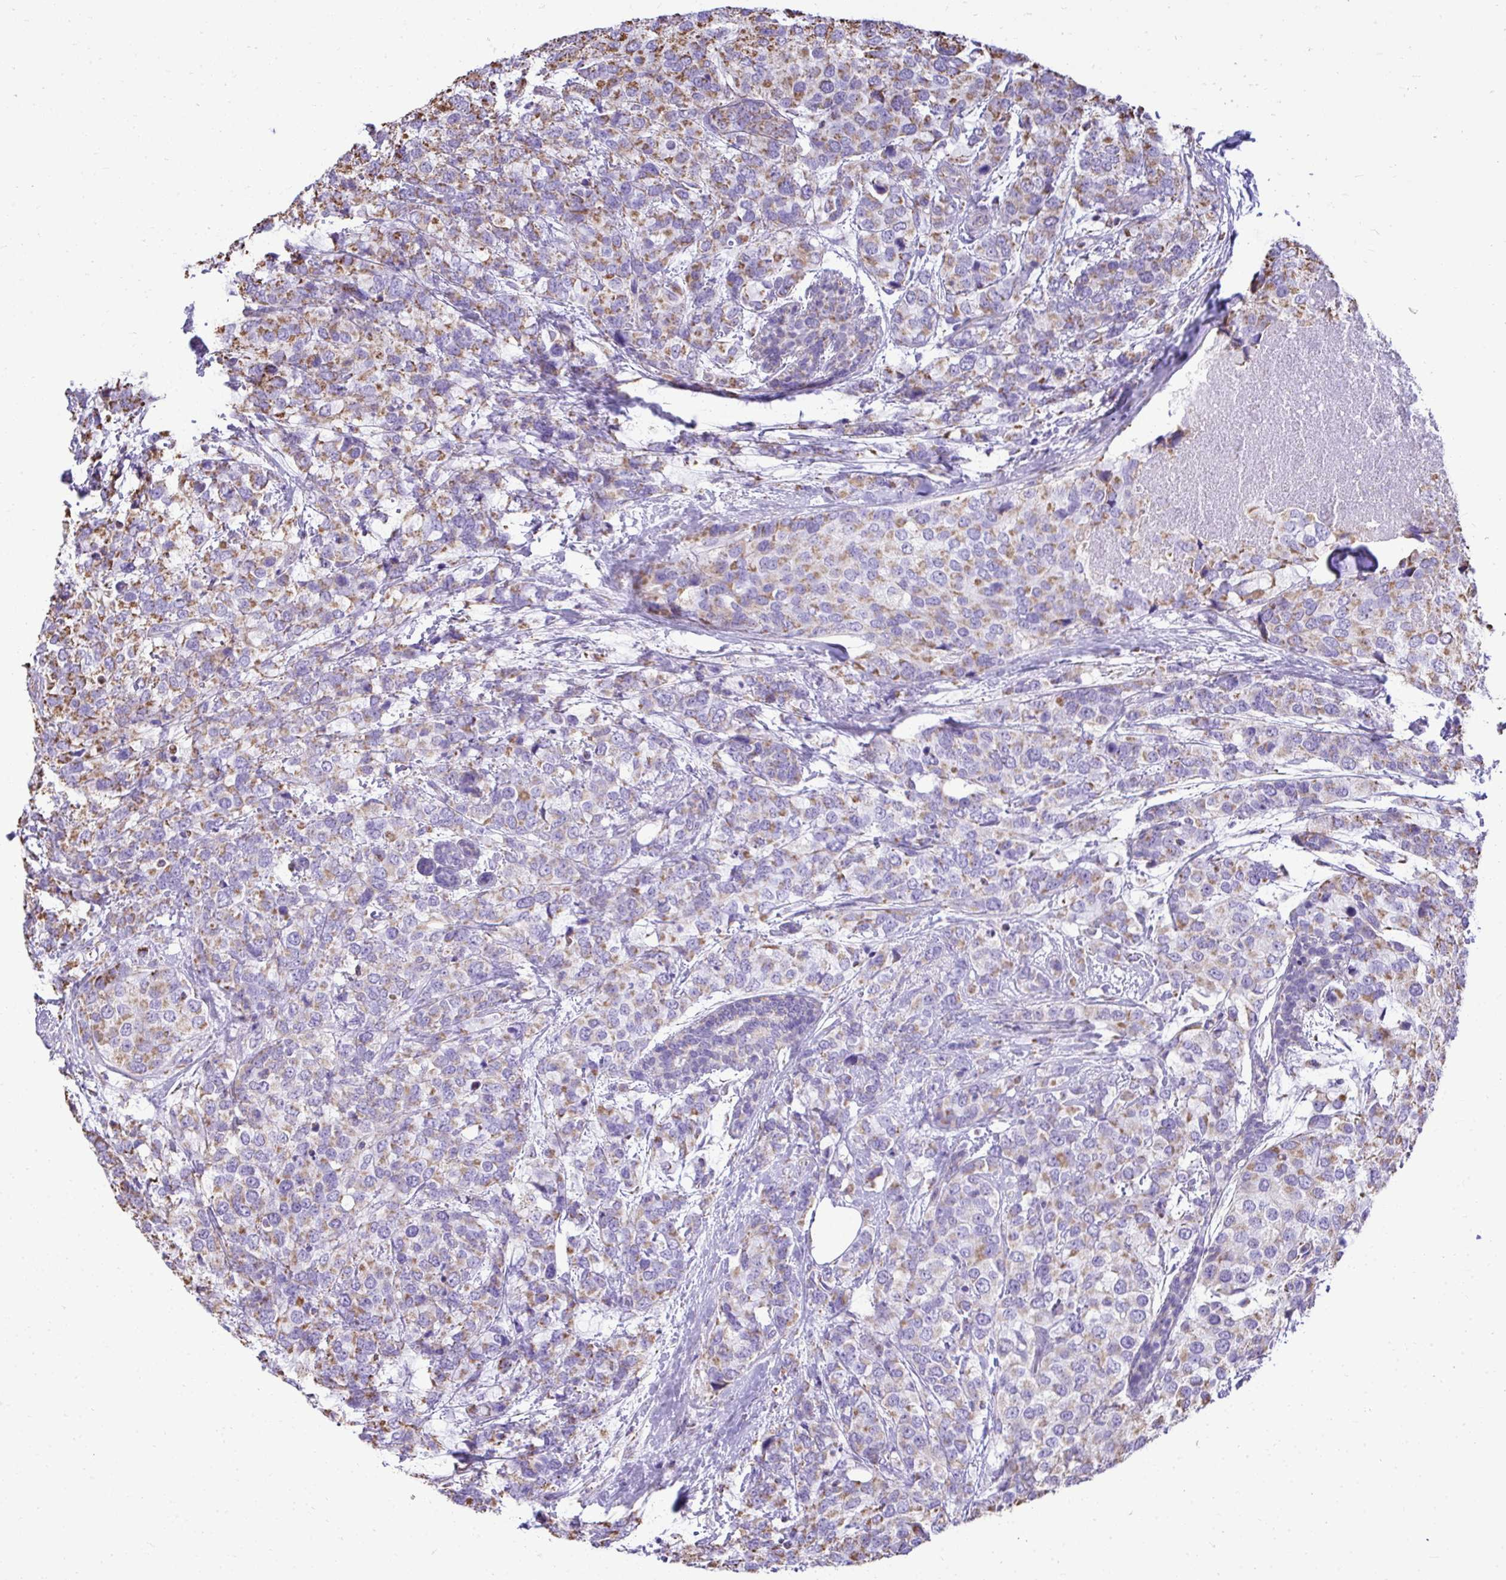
{"staining": {"intensity": "moderate", "quantity": "25%-75%", "location": "cytoplasmic/membranous"}, "tissue": "breast cancer", "cell_type": "Tumor cells", "image_type": "cancer", "snomed": [{"axis": "morphology", "description": "Lobular carcinoma"}, {"axis": "topography", "description": "Breast"}], "caption": "Protein staining exhibits moderate cytoplasmic/membranous expression in approximately 25%-75% of tumor cells in breast cancer (lobular carcinoma).", "gene": "MPZL2", "patient": {"sex": "female", "age": 59}}